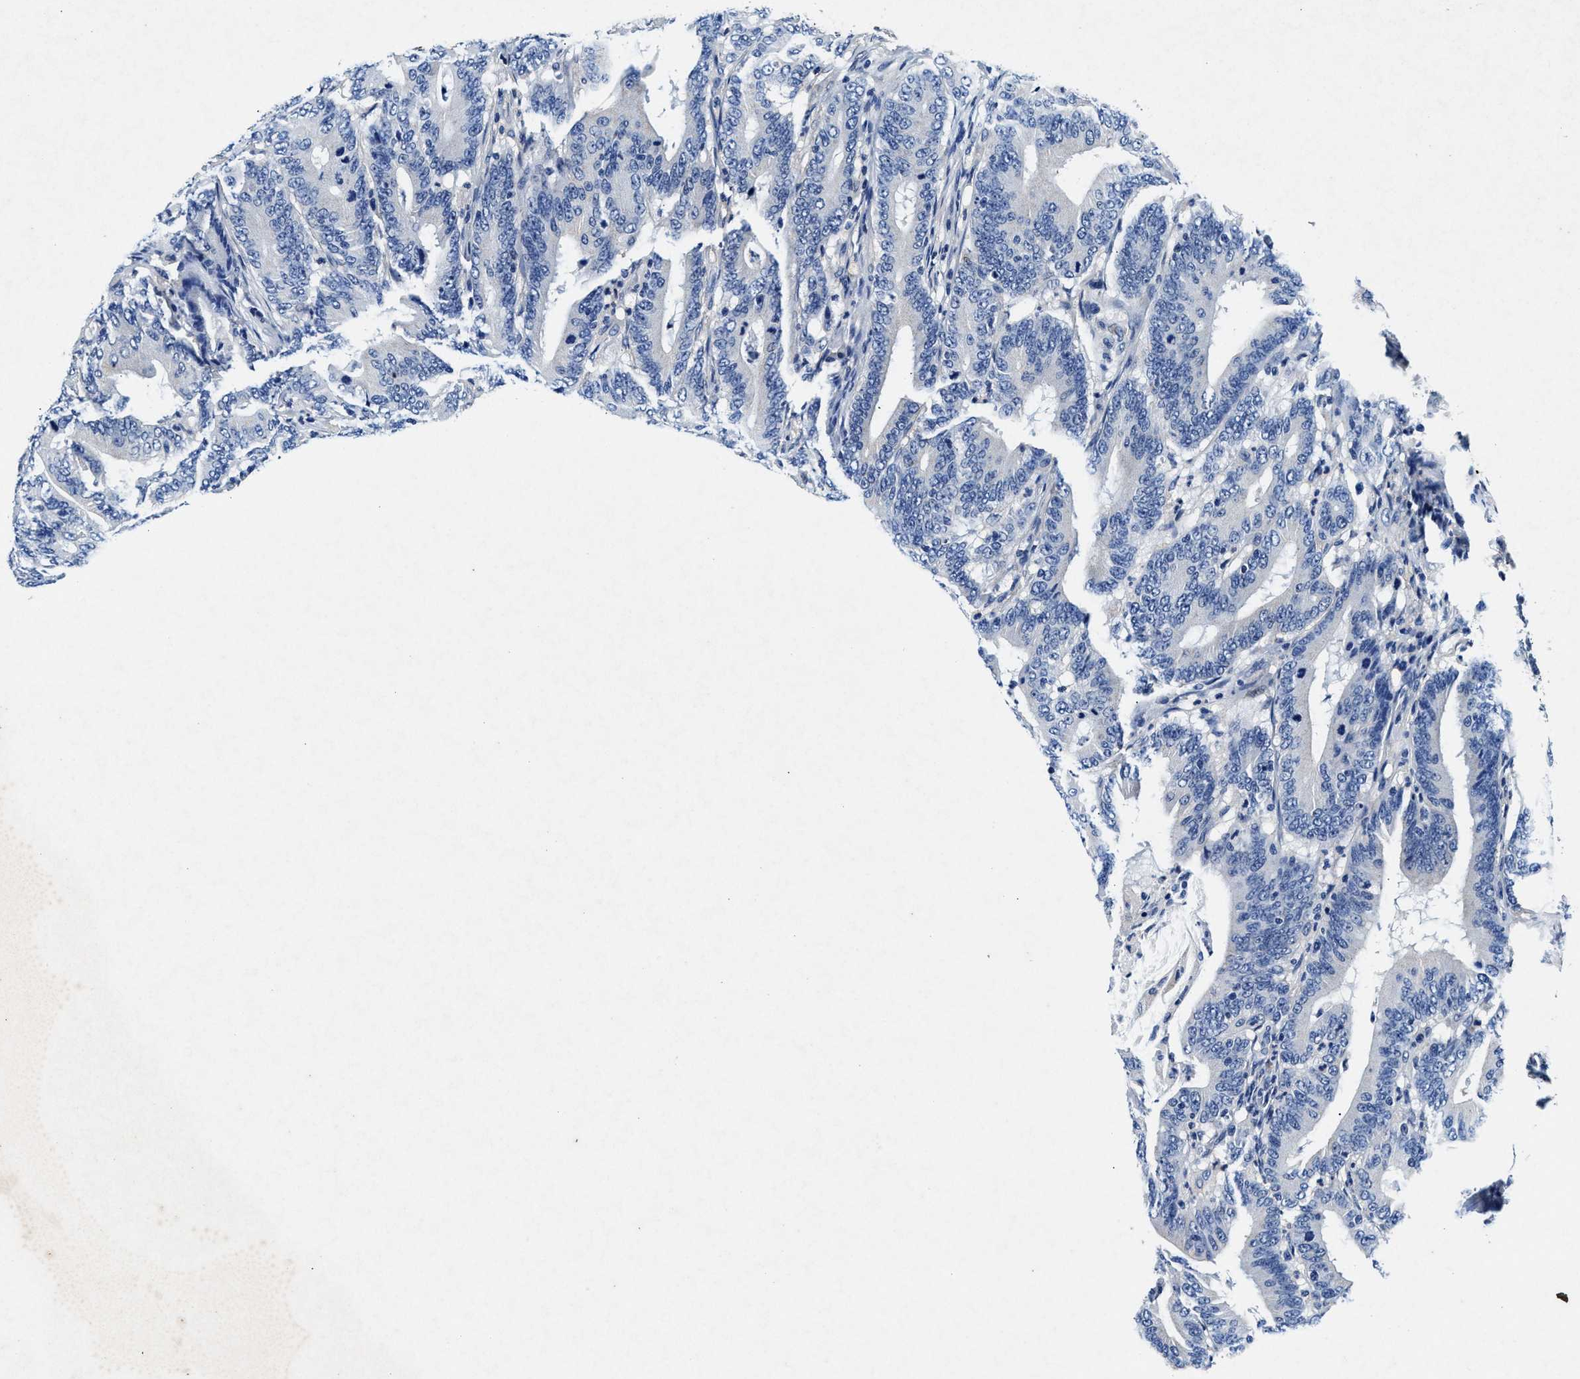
{"staining": {"intensity": "negative", "quantity": "none", "location": "none"}, "tissue": "colorectal cancer", "cell_type": "Tumor cells", "image_type": "cancer", "snomed": [{"axis": "morphology", "description": "Adenocarcinoma, NOS"}, {"axis": "topography", "description": "Colon"}], "caption": "The histopathology image reveals no significant expression in tumor cells of colorectal cancer (adenocarcinoma).", "gene": "SLC8A1", "patient": {"sex": "female", "age": 66}}